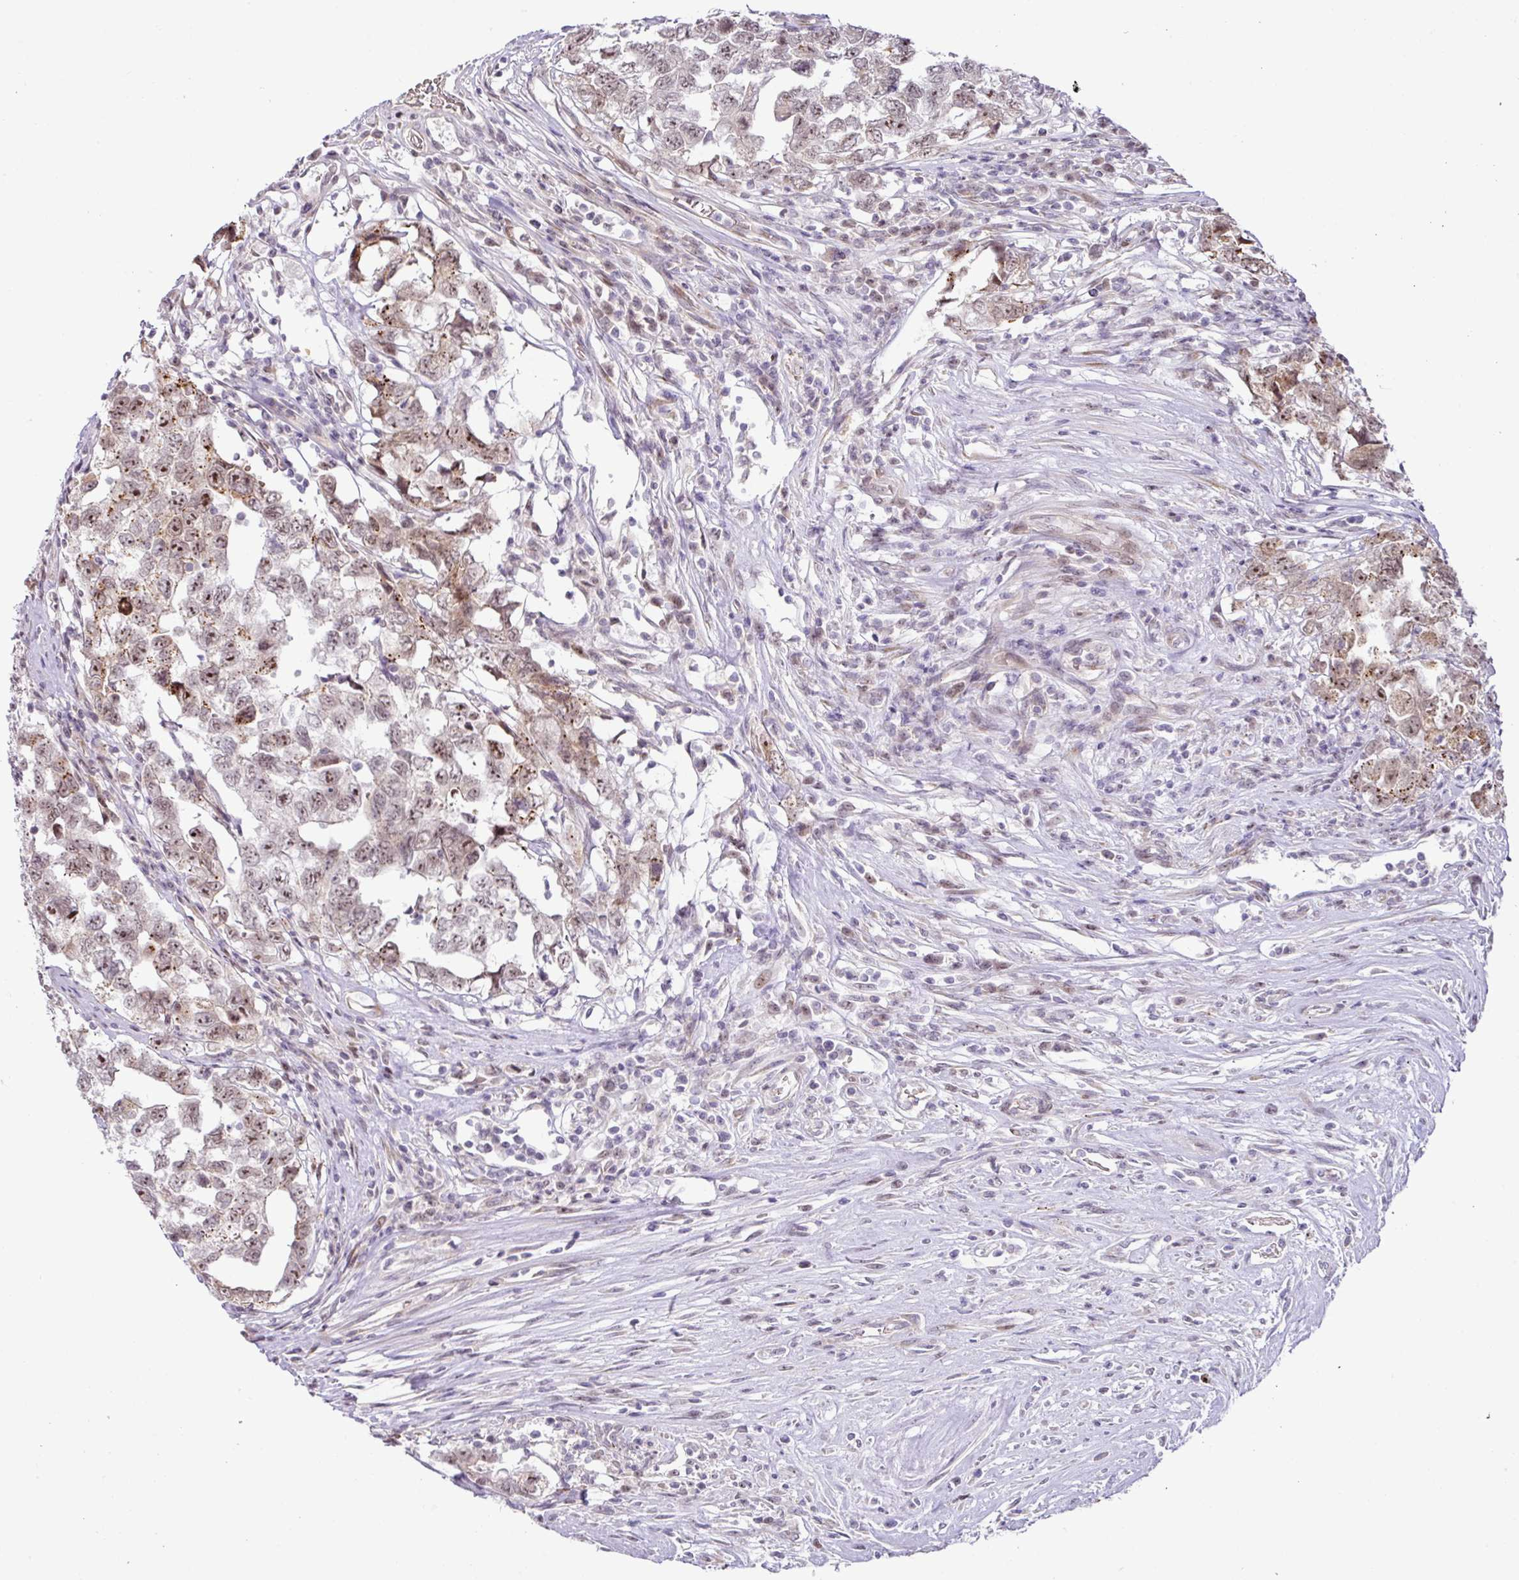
{"staining": {"intensity": "moderate", "quantity": ">75%", "location": "nuclear"}, "tissue": "testis cancer", "cell_type": "Tumor cells", "image_type": "cancer", "snomed": [{"axis": "morphology", "description": "Carcinoma, Embryonal, NOS"}, {"axis": "topography", "description": "Testis"}], "caption": "Immunohistochemical staining of testis cancer (embryonal carcinoma) demonstrates medium levels of moderate nuclear expression in about >75% of tumor cells.", "gene": "PARP2", "patient": {"sex": "male", "age": 22}}